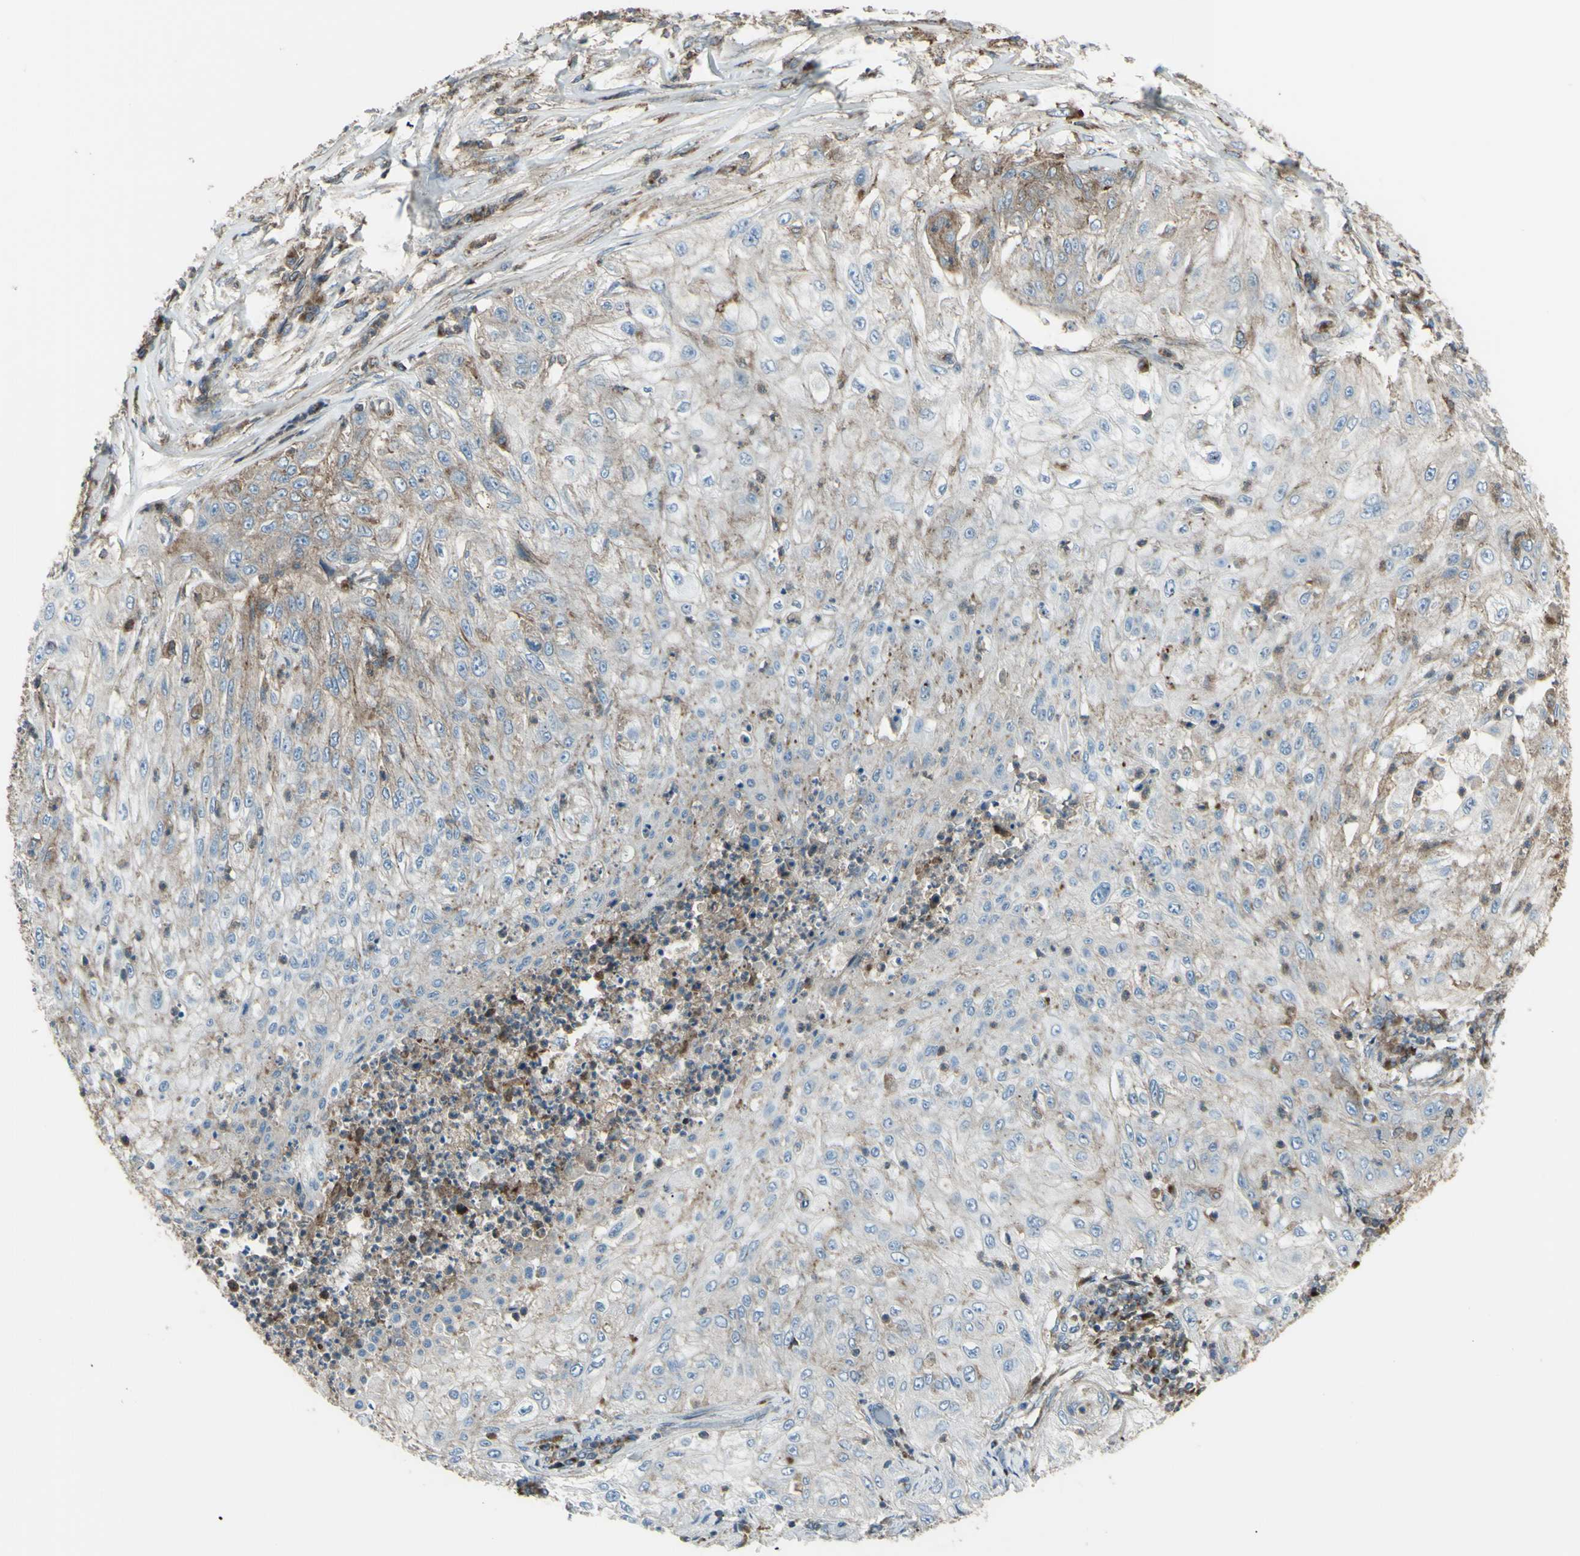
{"staining": {"intensity": "moderate", "quantity": "<25%", "location": "cytoplasmic/membranous"}, "tissue": "lung cancer", "cell_type": "Tumor cells", "image_type": "cancer", "snomed": [{"axis": "morphology", "description": "Inflammation, NOS"}, {"axis": "morphology", "description": "Squamous cell carcinoma, NOS"}, {"axis": "topography", "description": "Lymph node"}, {"axis": "topography", "description": "Soft tissue"}, {"axis": "topography", "description": "Lung"}], "caption": "The photomicrograph displays a brown stain indicating the presence of a protein in the cytoplasmic/membranous of tumor cells in lung cancer.", "gene": "NAPA", "patient": {"sex": "male", "age": 66}}